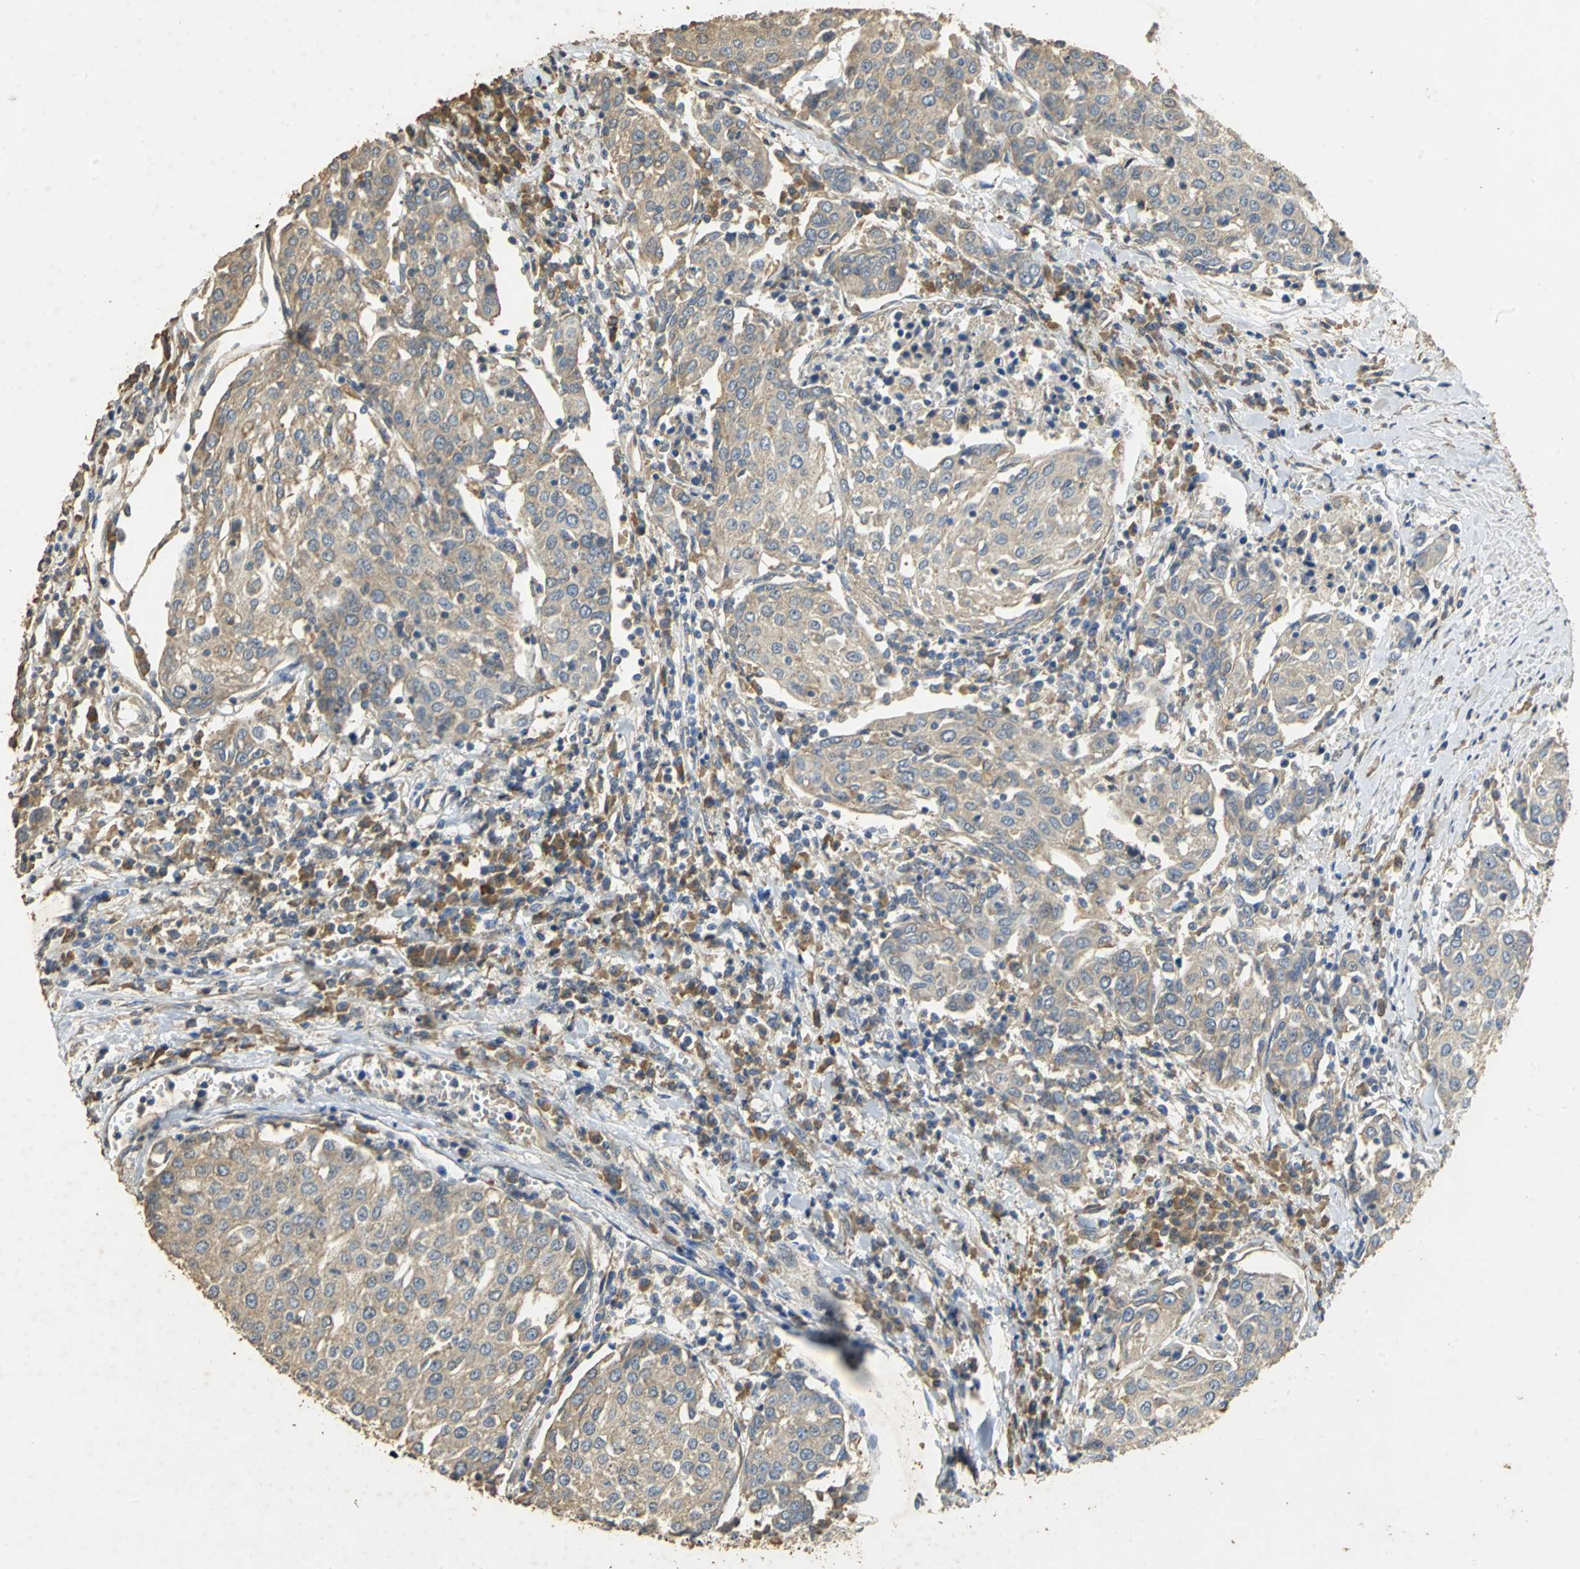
{"staining": {"intensity": "moderate", "quantity": ">75%", "location": "cytoplasmic/membranous"}, "tissue": "urothelial cancer", "cell_type": "Tumor cells", "image_type": "cancer", "snomed": [{"axis": "morphology", "description": "Urothelial carcinoma, High grade"}, {"axis": "topography", "description": "Urinary bladder"}], "caption": "Immunohistochemistry (IHC) micrograph of urothelial cancer stained for a protein (brown), which exhibits medium levels of moderate cytoplasmic/membranous staining in about >75% of tumor cells.", "gene": "ACSL4", "patient": {"sex": "female", "age": 85}}